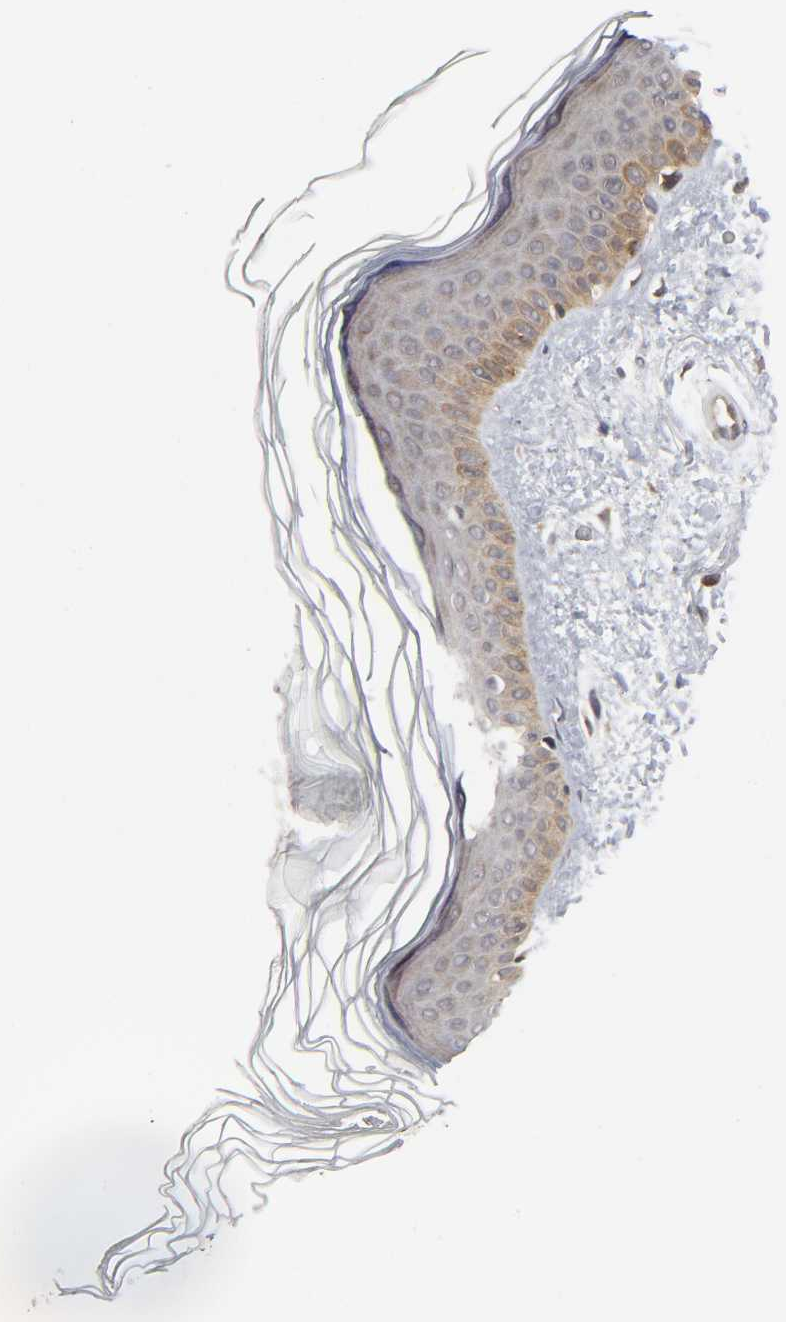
{"staining": {"intensity": "weak", "quantity": "25%-75%", "location": "cytoplasmic/membranous"}, "tissue": "skin", "cell_type": "Fibroblasts", "image_type": "normal", "snomed": [{"axis": "morphology", "description": "Normal tissue, NOS"}, {"axis": "topography", "description": "Skin"}], "caption": "Immunohistochemical staining of normal skin displays 25%-75% levels of weak cytoplasmic/membranous protein positivity in about 25%-75% of fibroblasts. The staining was performed using DAB (3,3'-diaminobenzidine), with brown indicating positive protein expression. Nuclei are stained blue with hematoxylin.", "gene": "SLC30A9", "patient": {"sex": "female", "age": 19}}